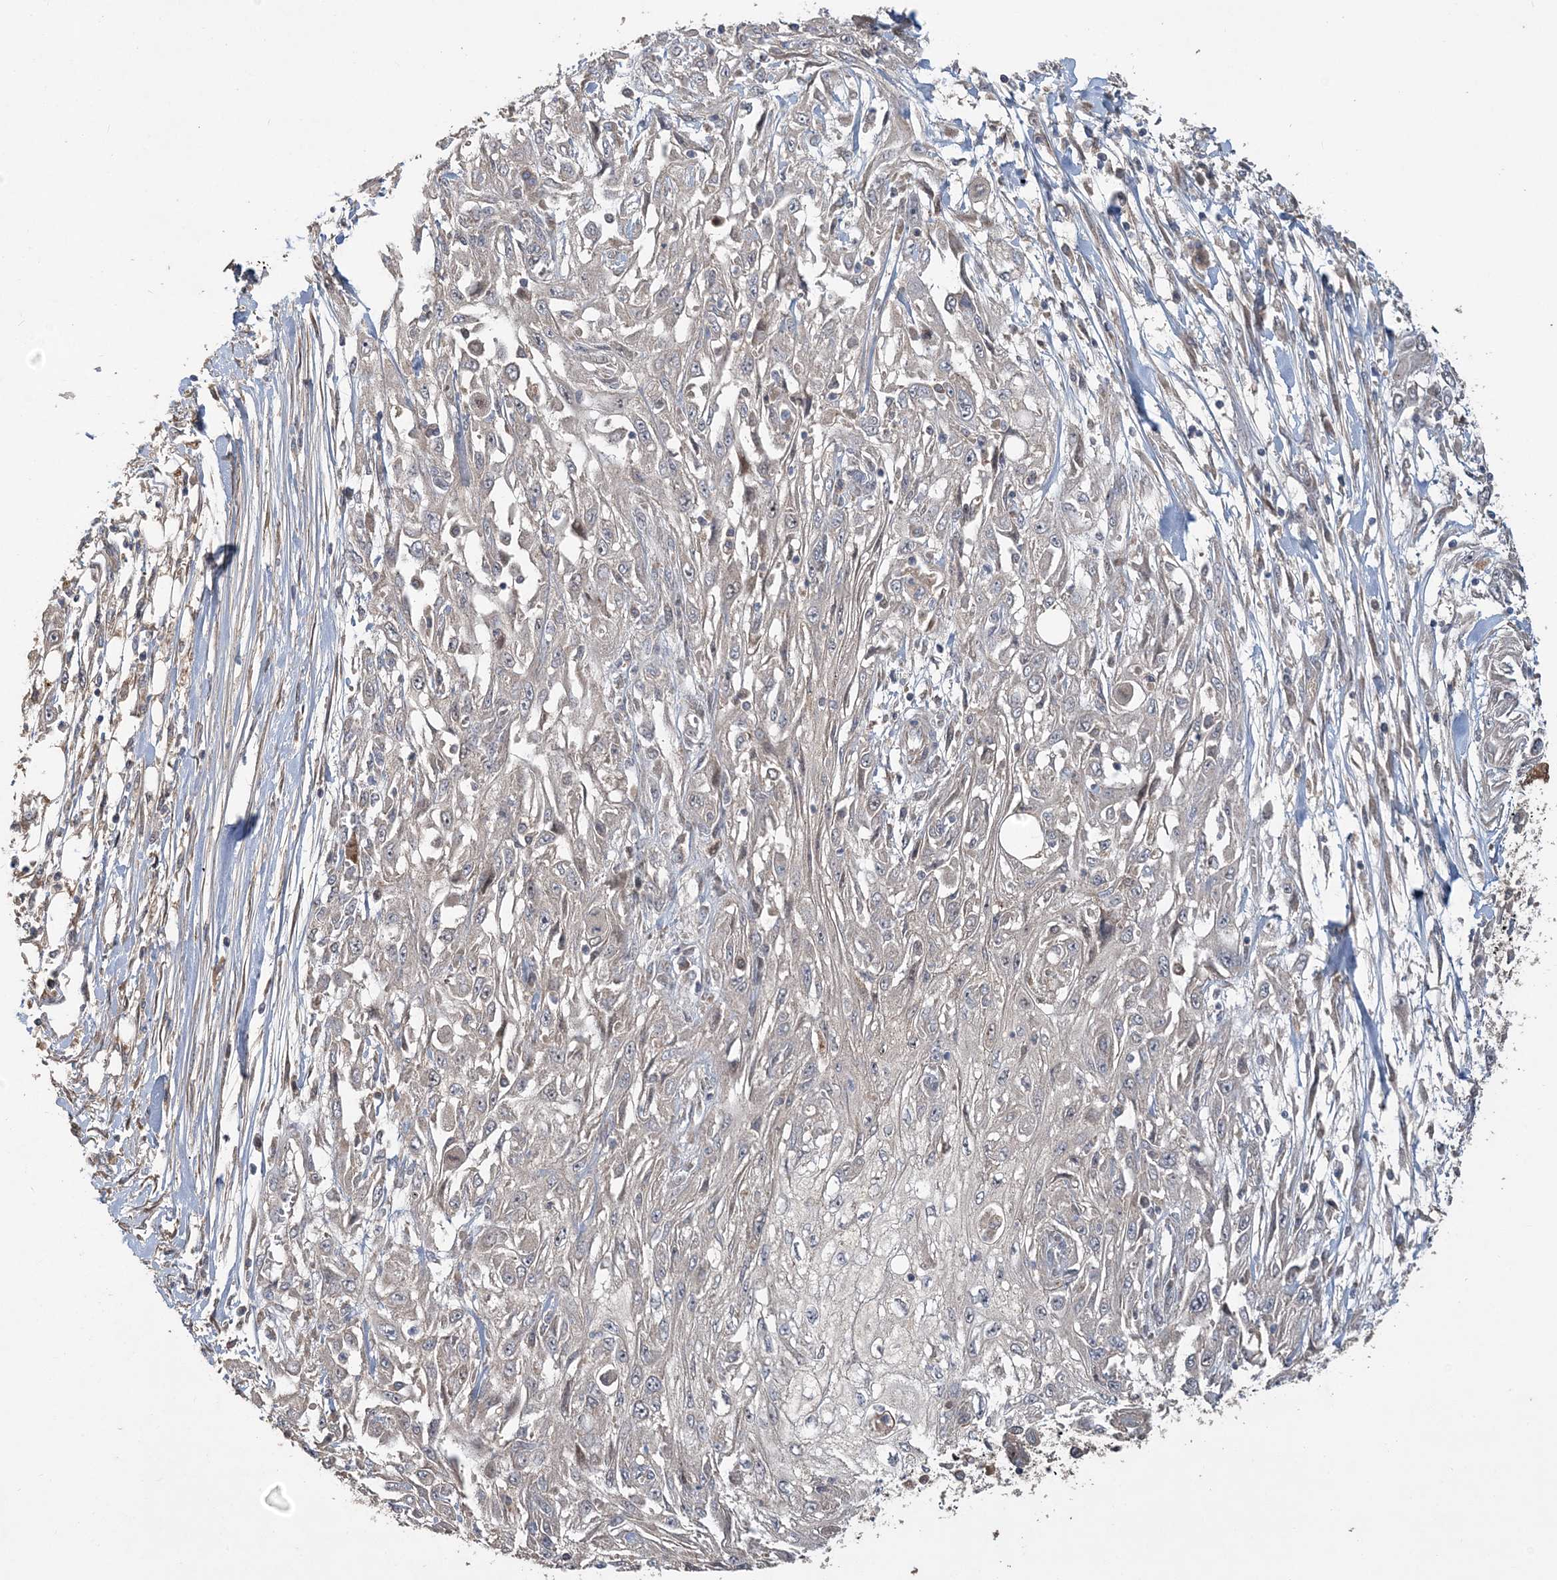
{"staining": {"intensity": "negative", "quantity": "none", "location": "none"}, "tissue": "skin cancer", "cell_type": "Tumor cells", "image_type": "cancer", "snomed": [{"axis": "morphology", "description": "Squamous cell carcinoma, NOS"}, {"axis": "morphology", "description": "Squamous cell carcinoma, metastatic, NOS"}, {"axis": "topography", "description": "Skin"}, {"axis": "topography", "description": "Lymph node"}], "caption": "A histopathology image of human skin cancer is negative for staining in tumor cells. (DAB immunohistochemistry visualized using brightfield microscopy, high magnification).", "gene": "TRAIP", "patient": {"sex": "male", "age": 75}}